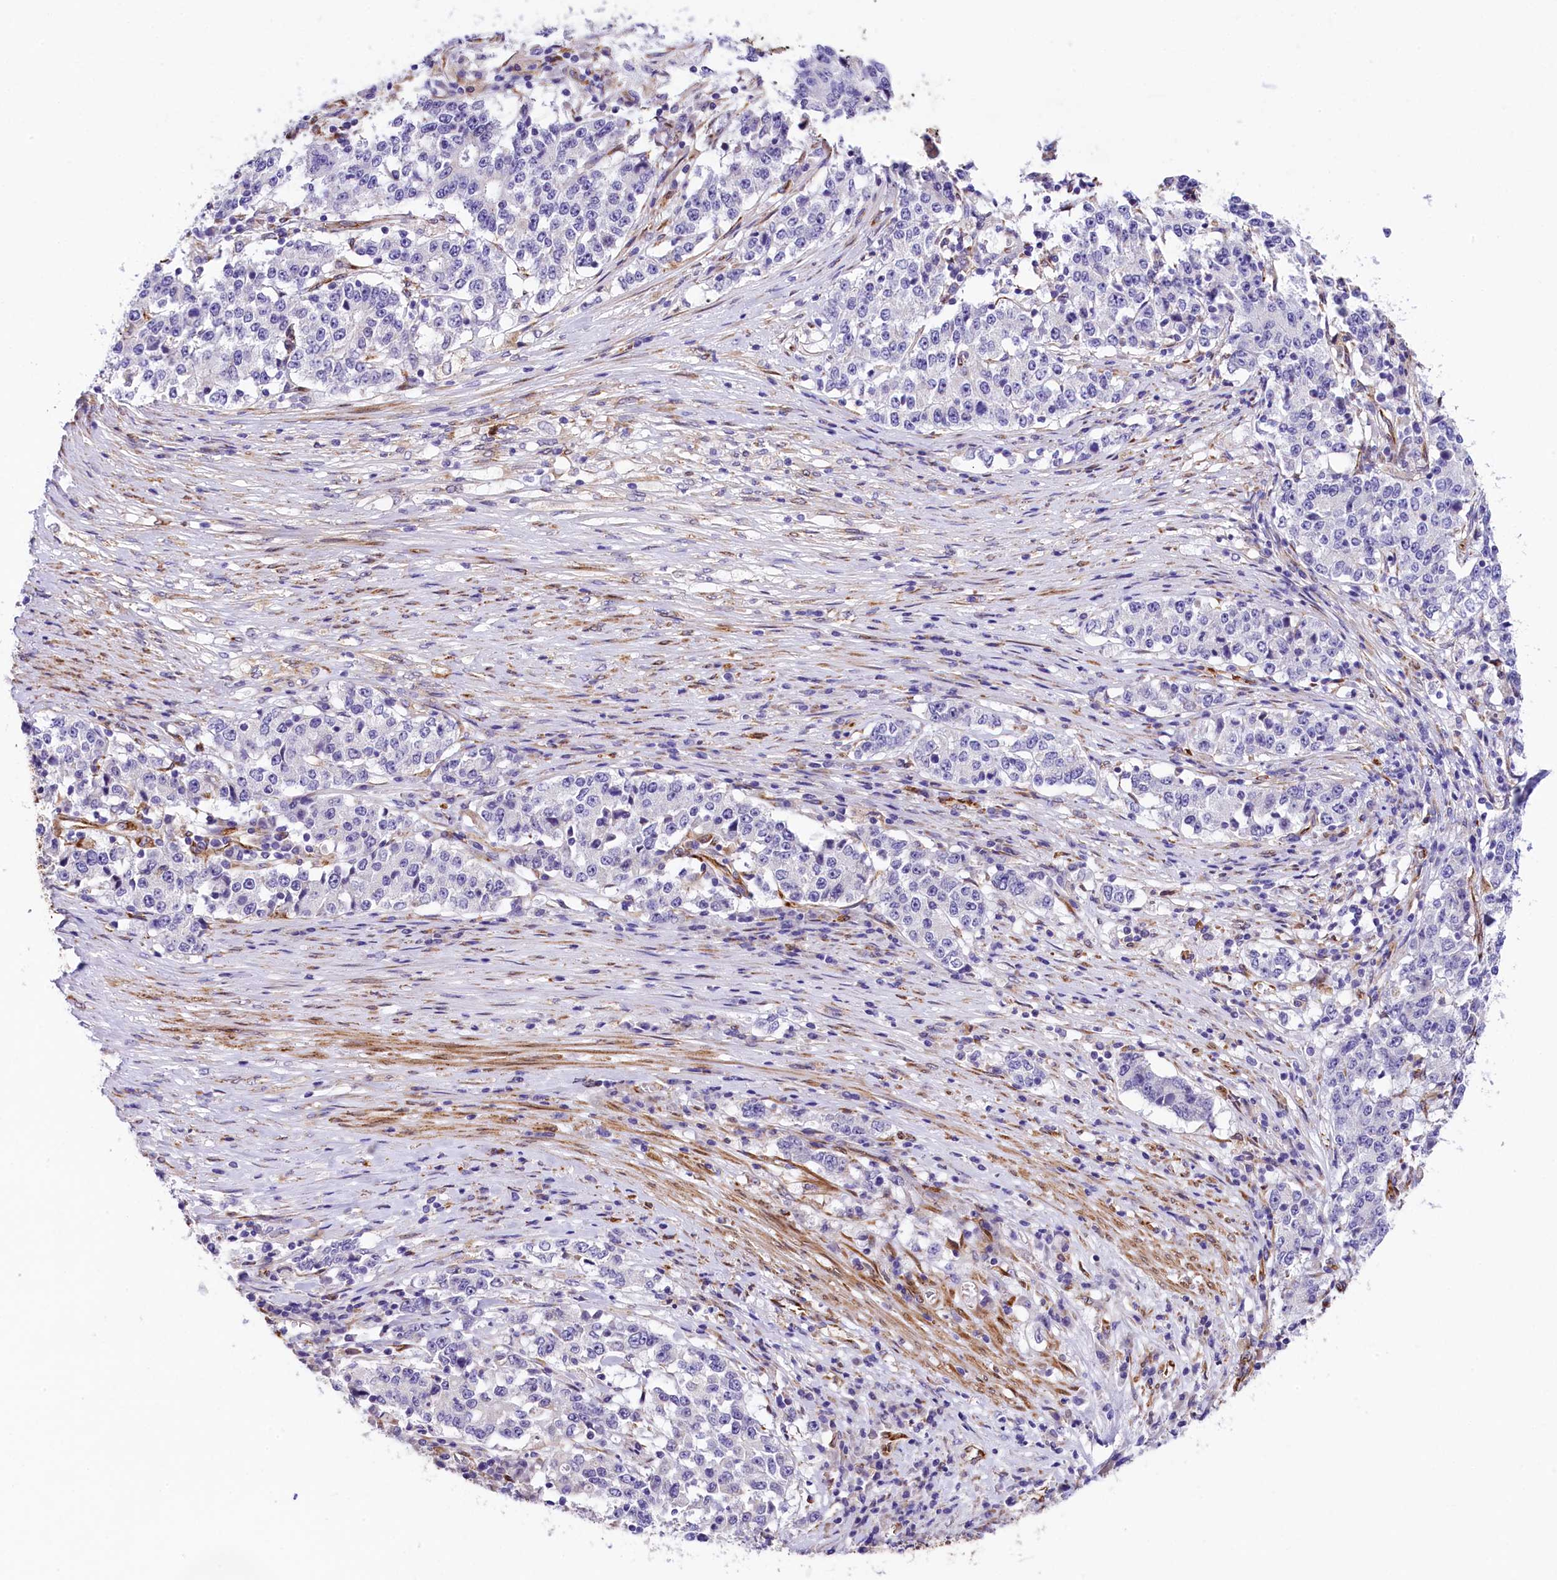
{"staining": {"intensity": "negative", "quantity": "none", "location": "none"}, "tissue": "stomach cancer", "cell_type": "Tumor cells", "image_type": "cancer", "snomed": [{"axis": "morphology", "description": "Adenocarcinoma, NOS"}, {"axis": "topography", "description": "Stomach"}], "caption": "Protein analysis of stomach cancer (adenocarcinoma) shows no significant staining in tumor cells.", "gene": "ITGA1", "patient": {"sex": "male", "age": 59}}